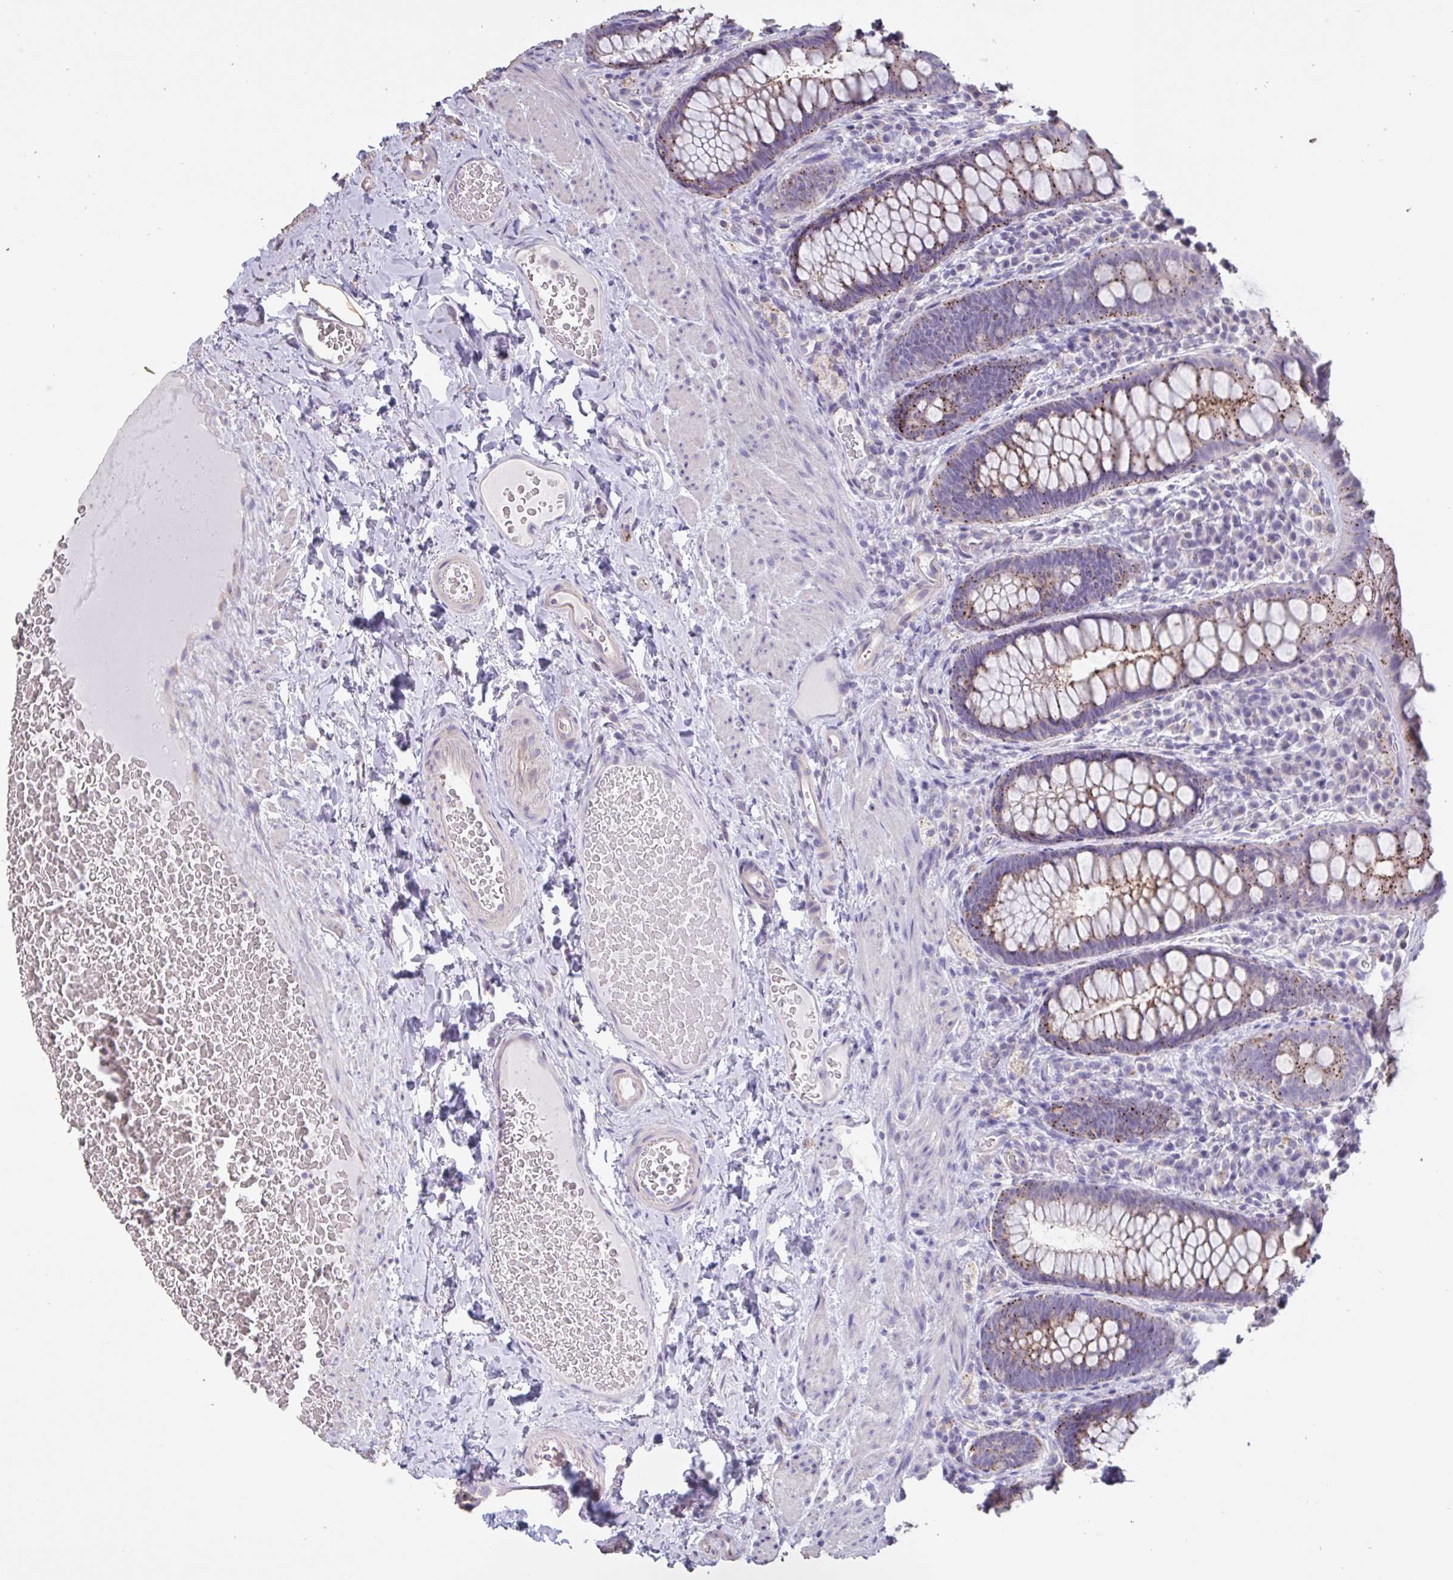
{"staining": {"intensity": "moderate", "quantity": ">75%", "location": "cytoplasmic/membranous"}, "tissue": "rectum", "cell_type": "Glandular cells", "image_type": "normal", "snomed": [{"axis": "morphology", "description": "Normal tissue, NOS"}, {"axis": "topography", "description": "Rectum"}], "caption": "Brown immunohistochemical staining in unremarkable rectum reveals moderate cytoplasmic/membranous expression in about >75% of glandular cells. Immunohistochemistry stains the protein of interest in brown and the nuclei are stained blue.", "gene": "CHMP5", "patient": {"sex": "female", "age": 69}}